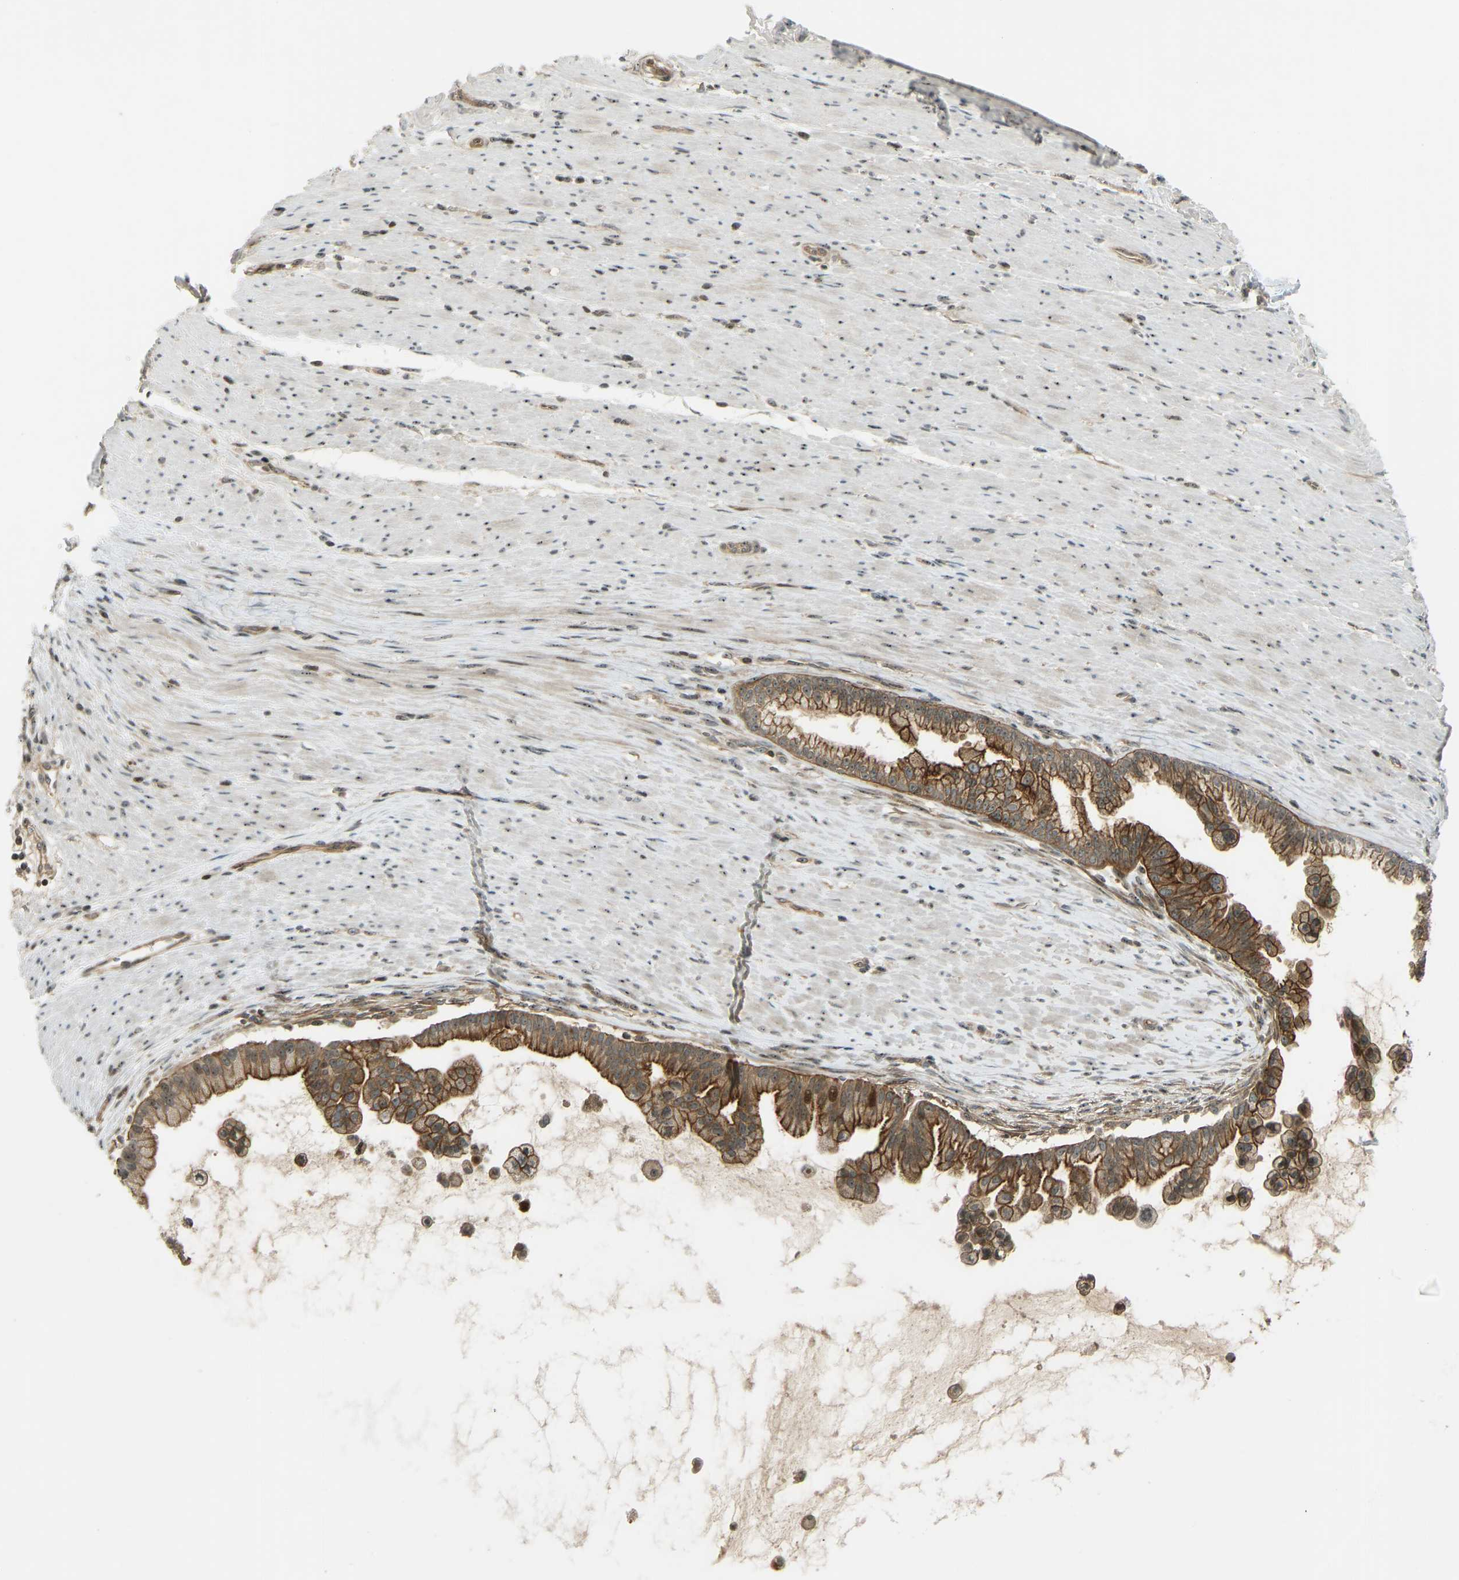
{"staining": {"intensity": "strong", "quantity": ">75%", "location": "cytoplasmic/membranous"}, "tissue": "pancreatic cancer", "cell_type": "Tumor cells", "image_type": "cancer", "snomed": [{"axis": "morphology", "description": "Adenocarcinoma, NOS"}, {"axis": "topography", "description": "Pancreas"}], "caption": "Pancreatic adenocarcinoma stained with IHC reveals strong cytoplasmic/membranous staining in about >75% of tumor cells.", "gene": "SVOPL", "patient": {"sex": "male", "age": 69}}